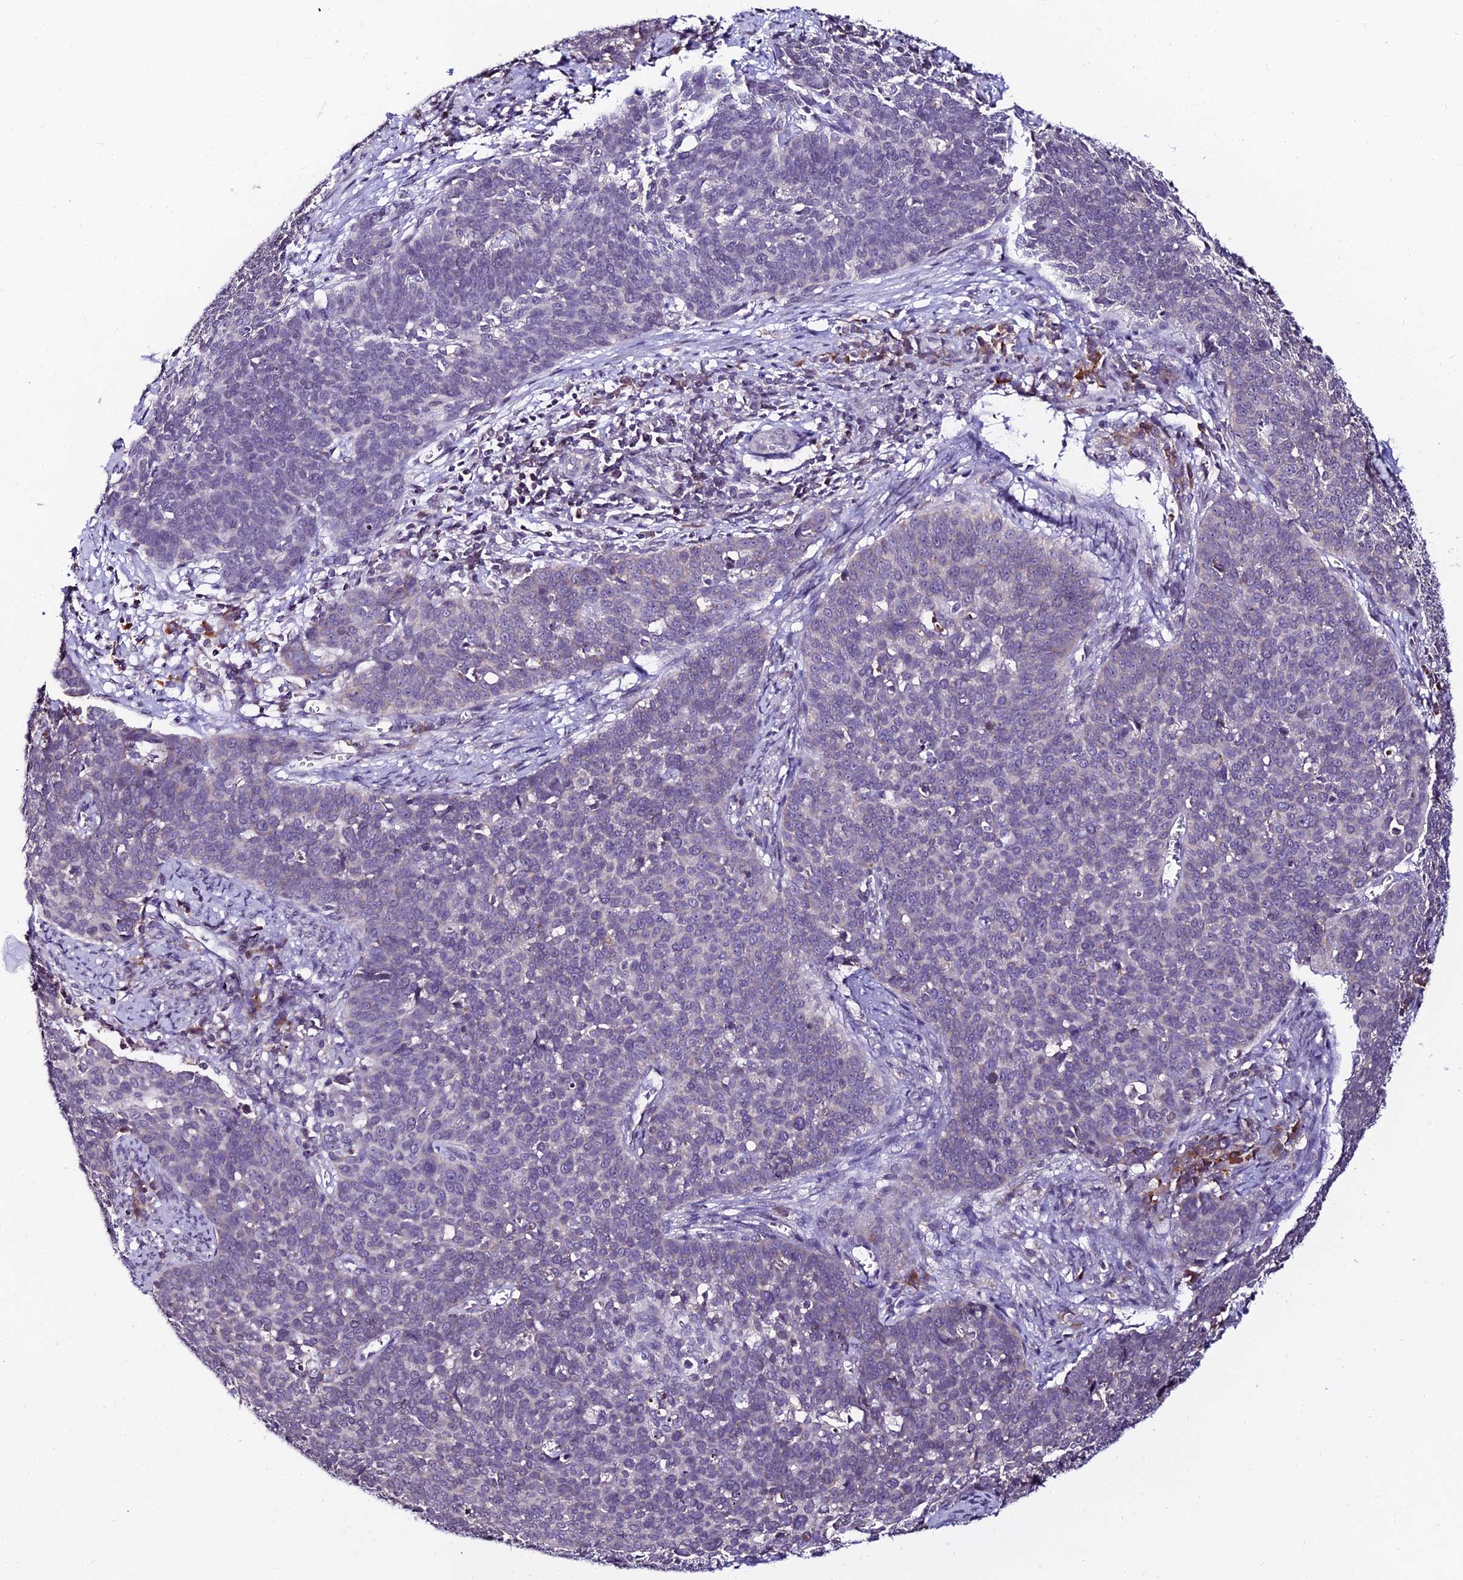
{"staining": {"intensity": "negative", "quantity": "none", "location": "none"}, "tissue": "cervical cancer", "cell_type": "Tumor cells", "image_type": "cancer", "snomed": [{"axis": "morphology", "description": "Squamous cell carcinoma, NOS"}, {"axis": "topography", "description": "Cervix"}], "caption": "IHC of cervical cancer (squamous cell carcinoma) displays no staining in tumor cells. Nuclei are stained in blue.", "gene": "CDNF", "patient": {"sex": "female", "age": 39}}